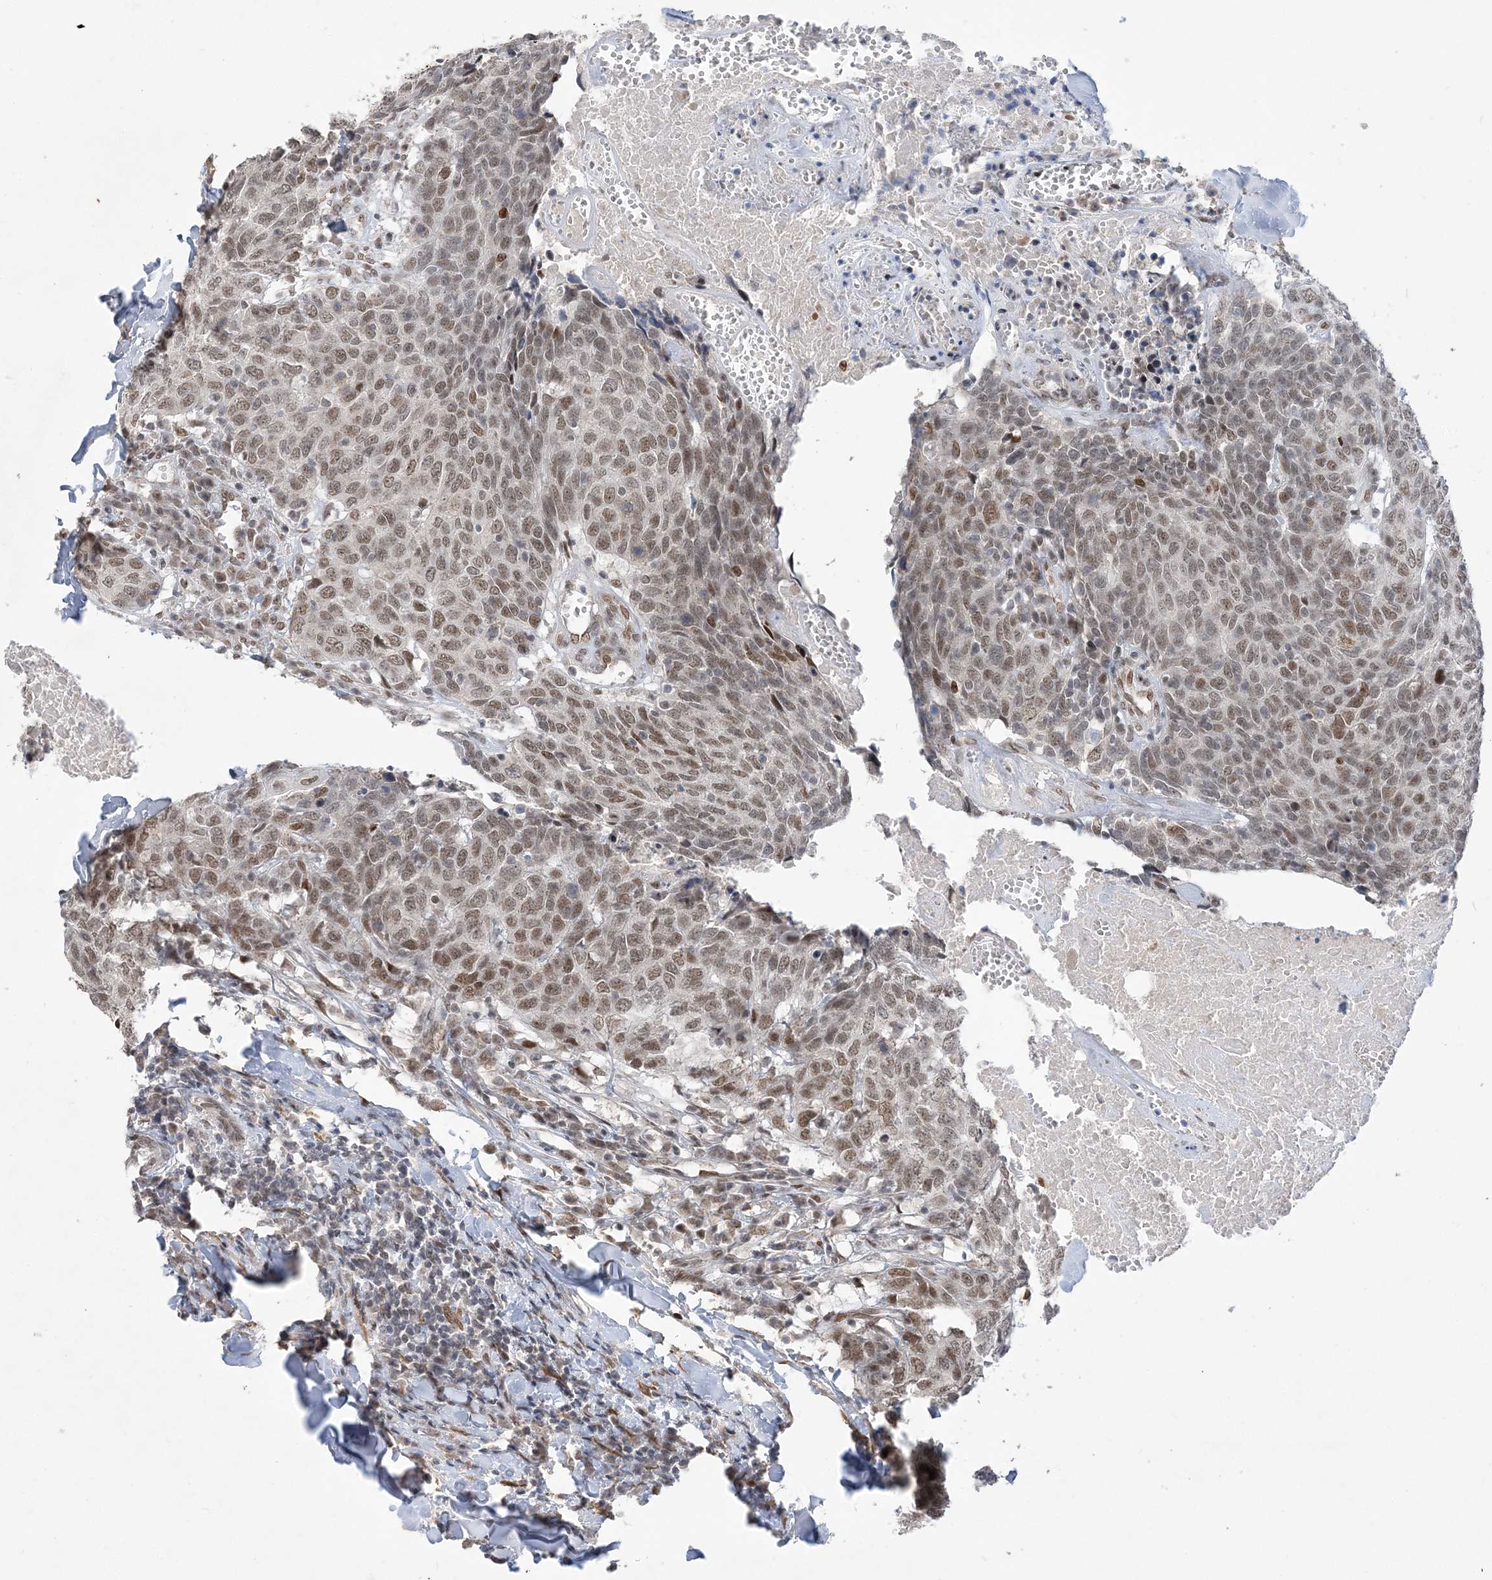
{"staining": {"intensity": "moderate", "quantity": ">75%", "location": "nuclear"}, "tissue": "head and neck cancer", "cell_type": "Tumor cells", "image_type": "cancer", "snomed": [{"axis": "morphology", "description": "Squamous cell carcinoma, NOS"}, {"axis": "topography", "description": "Head-Neck"}], "caption": "A micrograph of head and neck cancer (squamous cell carcinoma) stained for a protein displays moderate nuclear brown staining in tumor cells.", "gene": "WAC", "patient": {"sex": "male", "age": 66}}